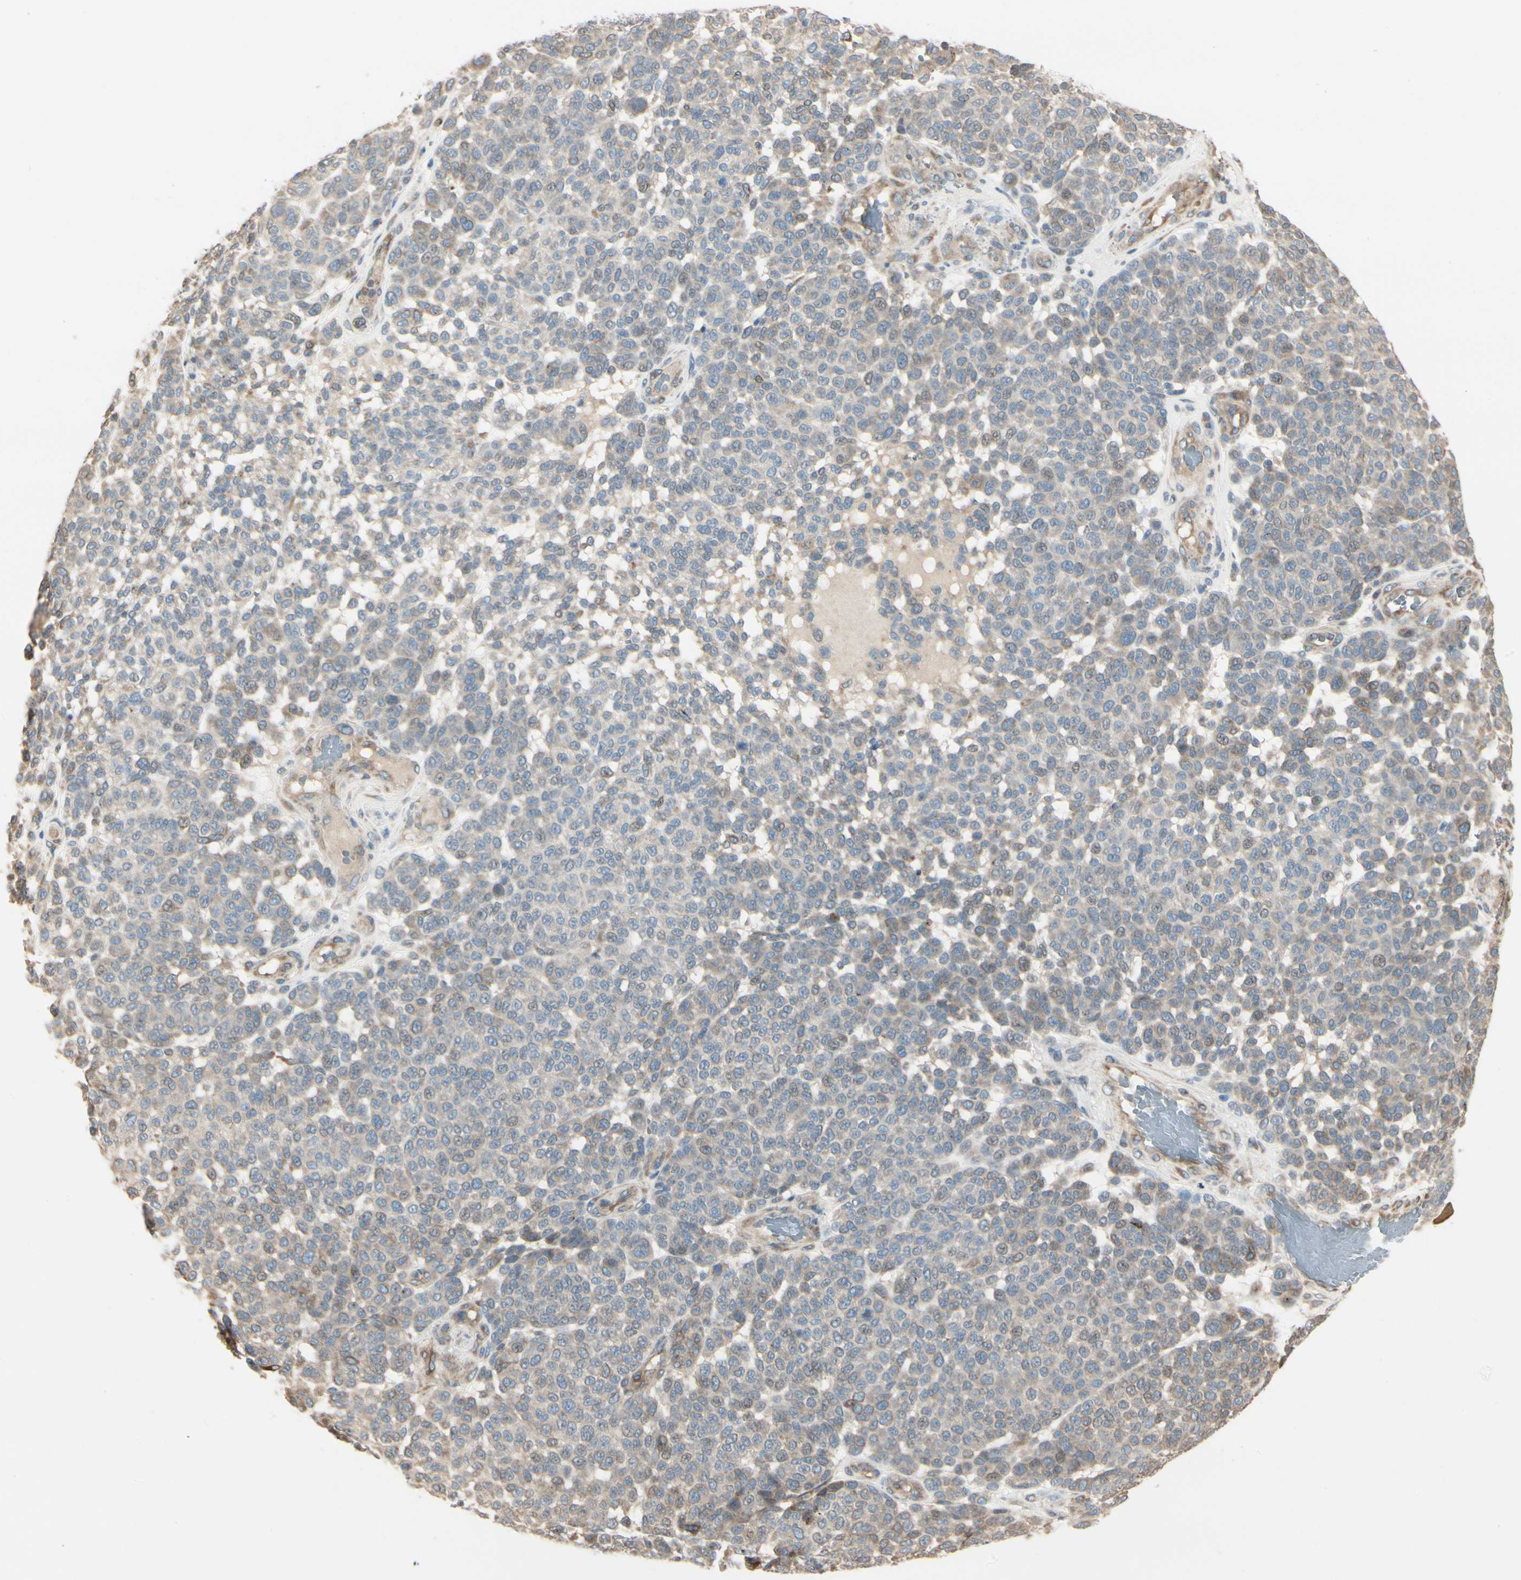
{"staining": {"intensity": "weak", "quantity": "<25%", "location": "cytoplasmic/membranous"}, "tissue": "melanoma", "cell_type": "Tumor cells", "image_type": "cancer", "snomed": [{"axis": "morphology", "description": "Malignant melanoma, NOS"}, {"axis": "topography", "description": "Skin"}], "caption": "A histopathology image of melanoma stained for a protein demonstrates no brown staining in tumor cells.", "gene": "NUCB2", "patient": {"sex": "male", "age": 59}}